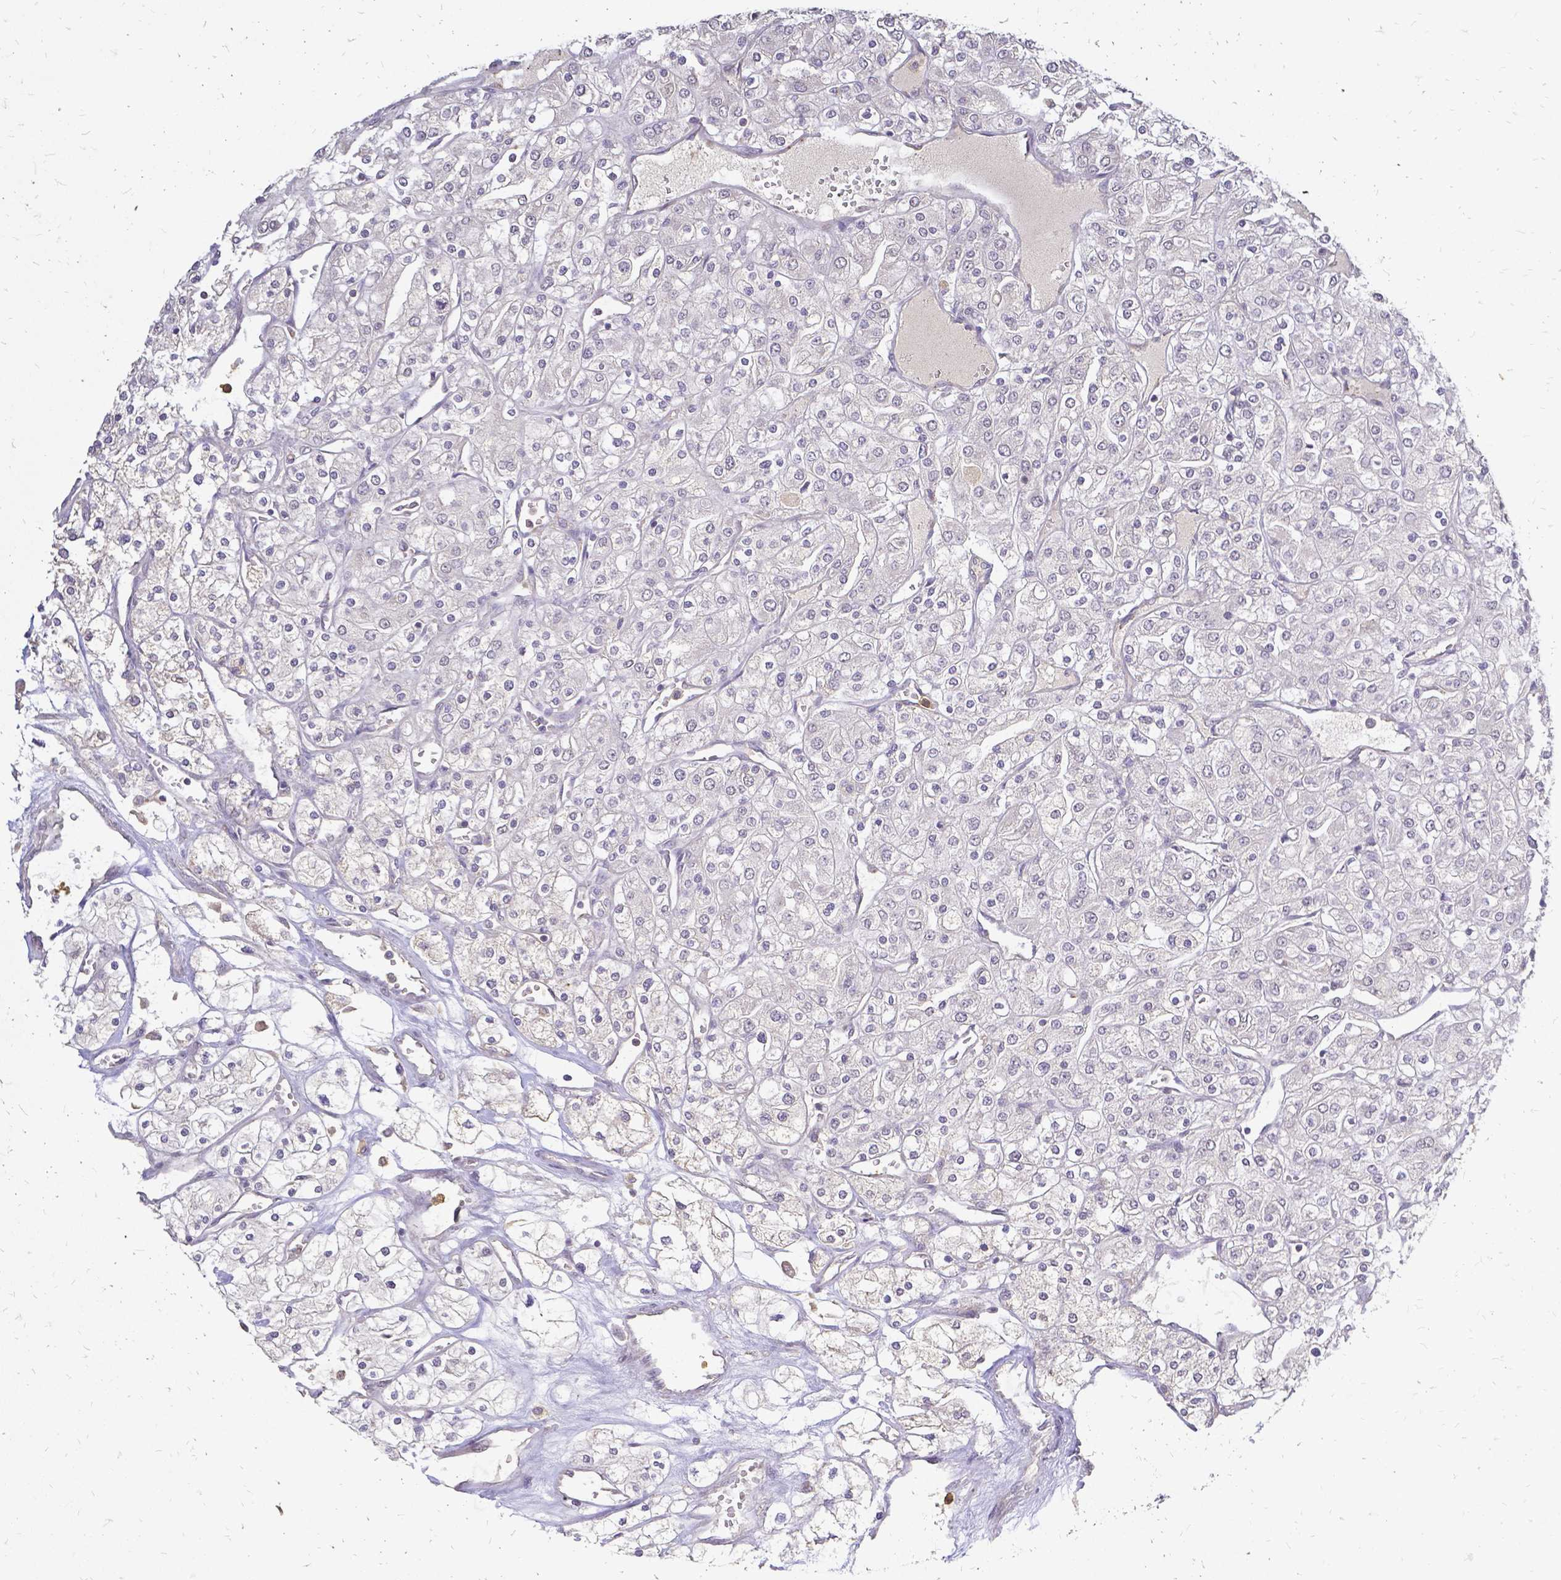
{"staining": {"intensity": "negative", "quantity": "none", "location": "none"}, "tissue": "renal cancer", "cell_type": "Tumor cells", "image_type": "cancer", "snomed": [{"axis": "morphology", "description": "Adenocarcinoma, NOS"}, {"axis": "topography", "description": "Kidney"}], "caption": "Immunohistochemical staining of human renal cancer (adenocarcinoma) reveals no significant positivity in tumor cells.", "gene": "CIB1", "patient": {"sex": "male", "age": 80}}